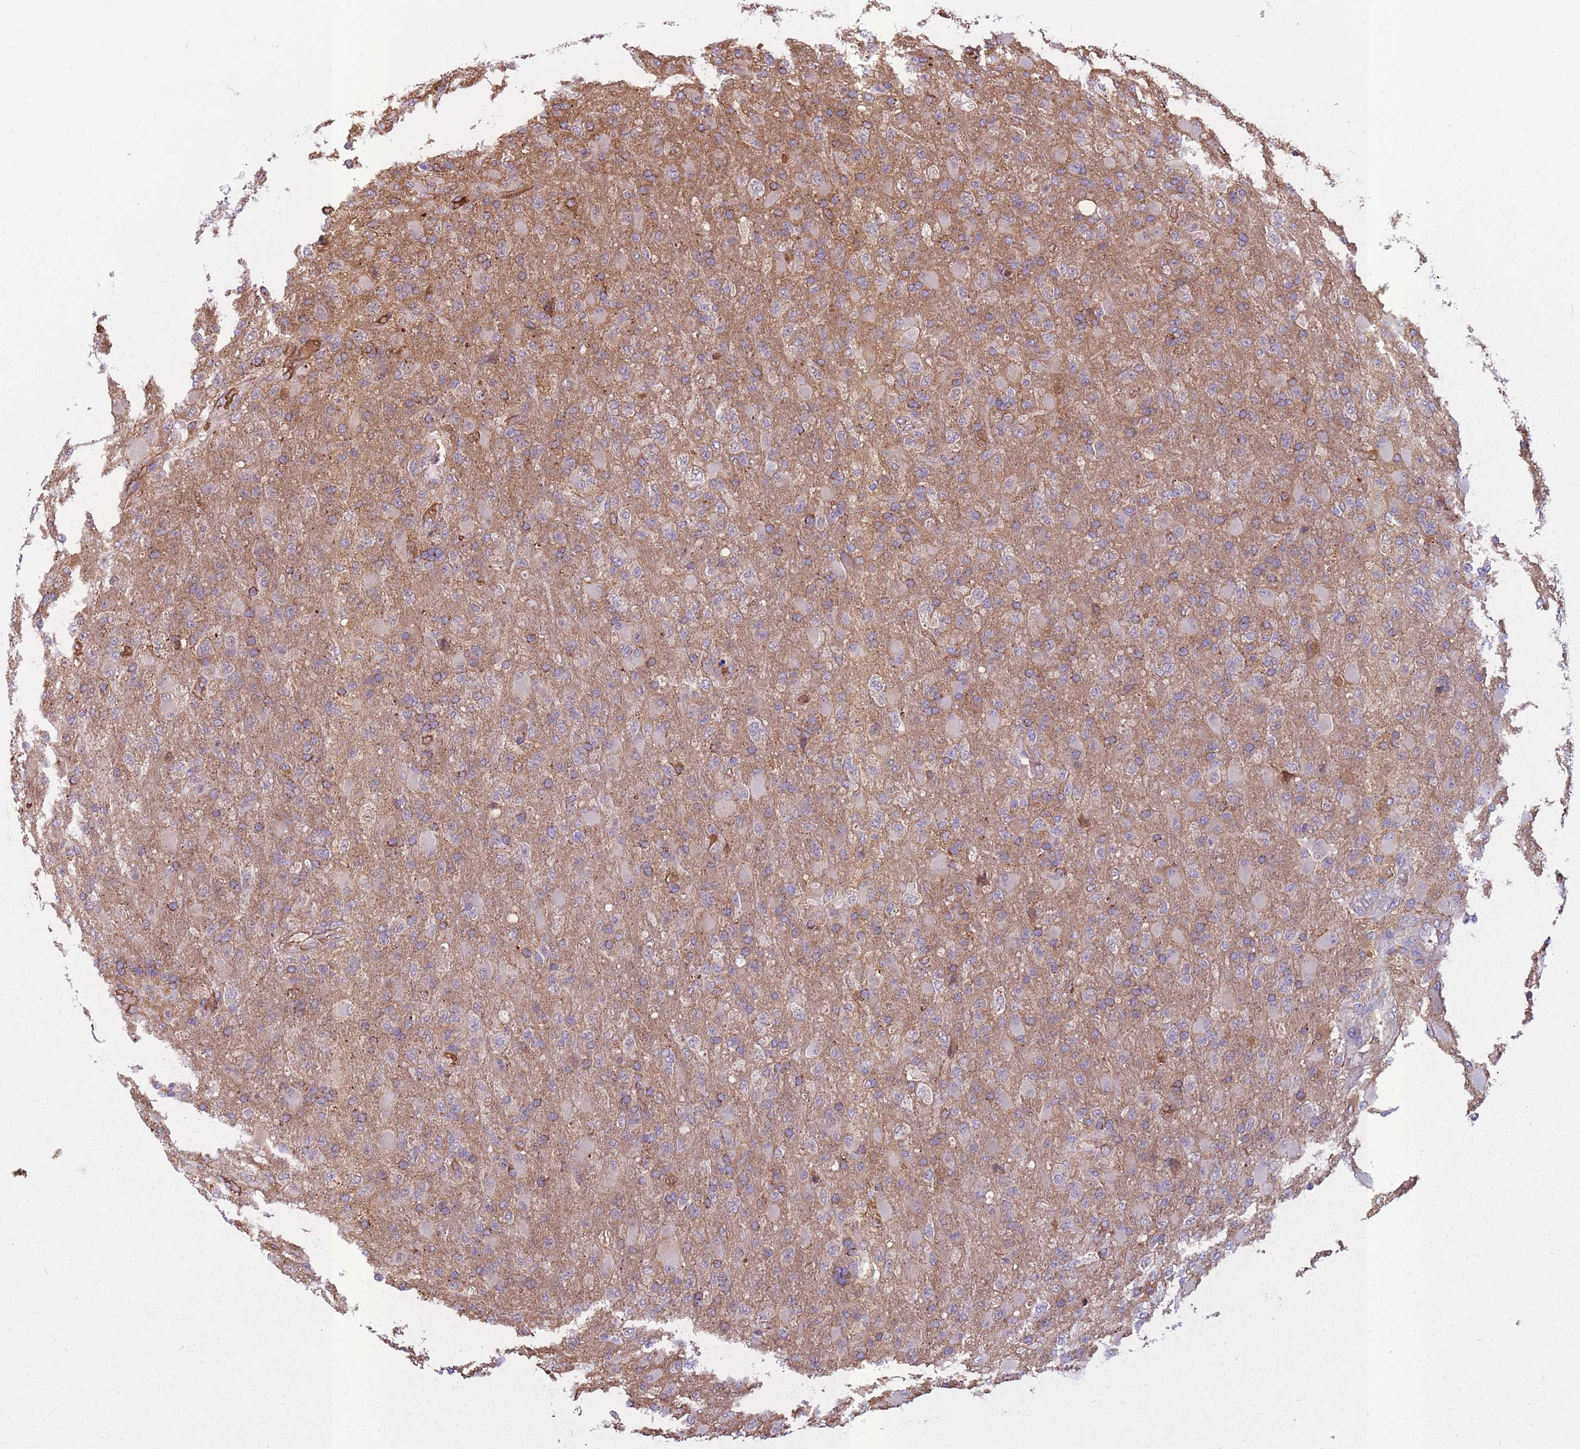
{"staining": {"intensity": "negative", "quantity": "none", "location": "none"}, "tissue": "glioma", "cell_type": "Tumor cells", "image_type": "cancer", "snomed": [{"axis": "morphology", "description": "Glioma, malignant, Low grade"}, {"axis": "topography", "description": "Brain"}], "caption": "An immunohistochemistry (IHC) histopathology image of glioma is shown. There is no staining in tumor cells of glioma.", "gene": "KAT2A", "patient": {"sex": "male", "age": 65}}